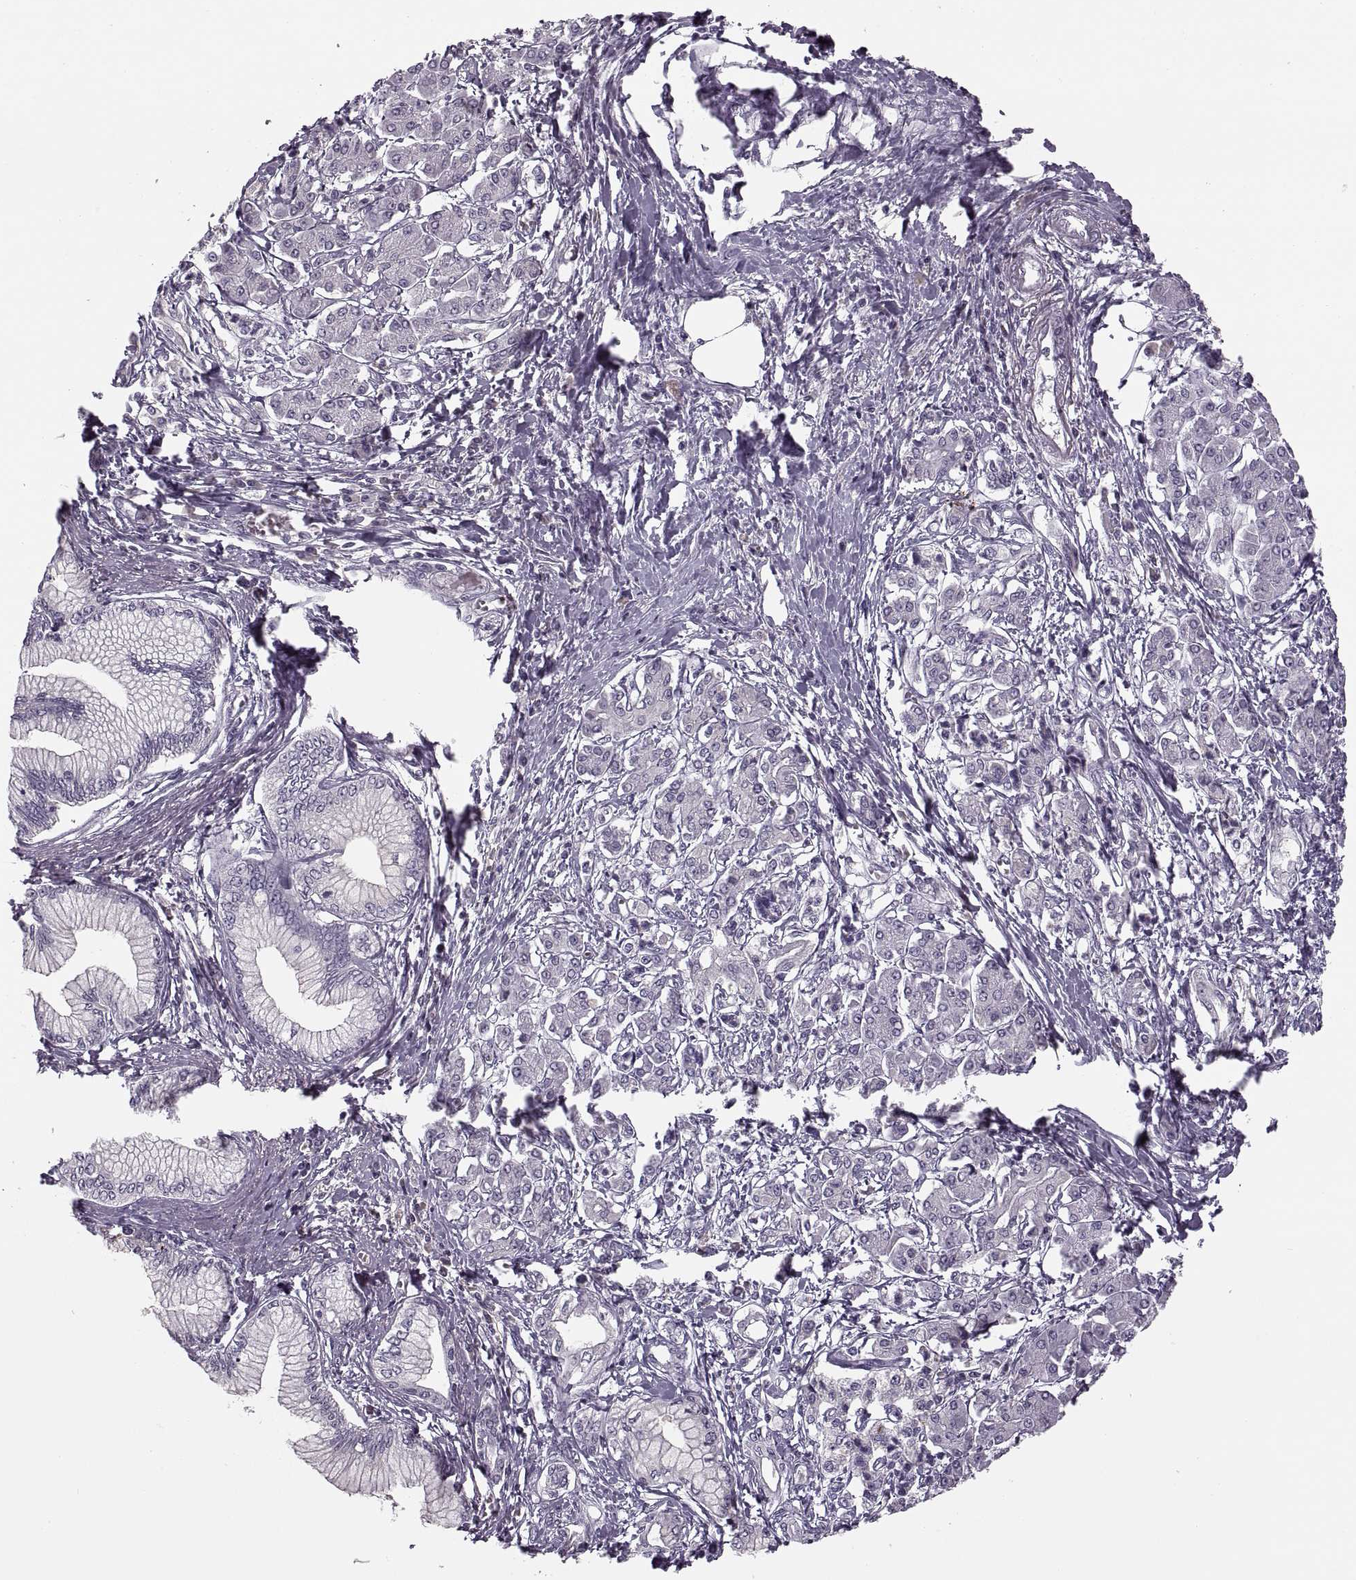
{"staining": {"intensity": "negative", "quantity": "none", "location": "none"}, "tissue": "pancreatic cancer", "cell_type": "Tumor cells", "image_type": "cancer", "snomed": [{"axis": "morphology", "description": "Adenocarcinoma, NOS"}, {"axis": "topography", "description": "Pancreas"}], "caption": "The immunohistochemistry (IHC) histopathology image has no significant positivity in tumor cells of pancreatic adenocarcinoma tissue.", "gene": "CACNA1F", "patient": {"sex": "female", "age": 68}}